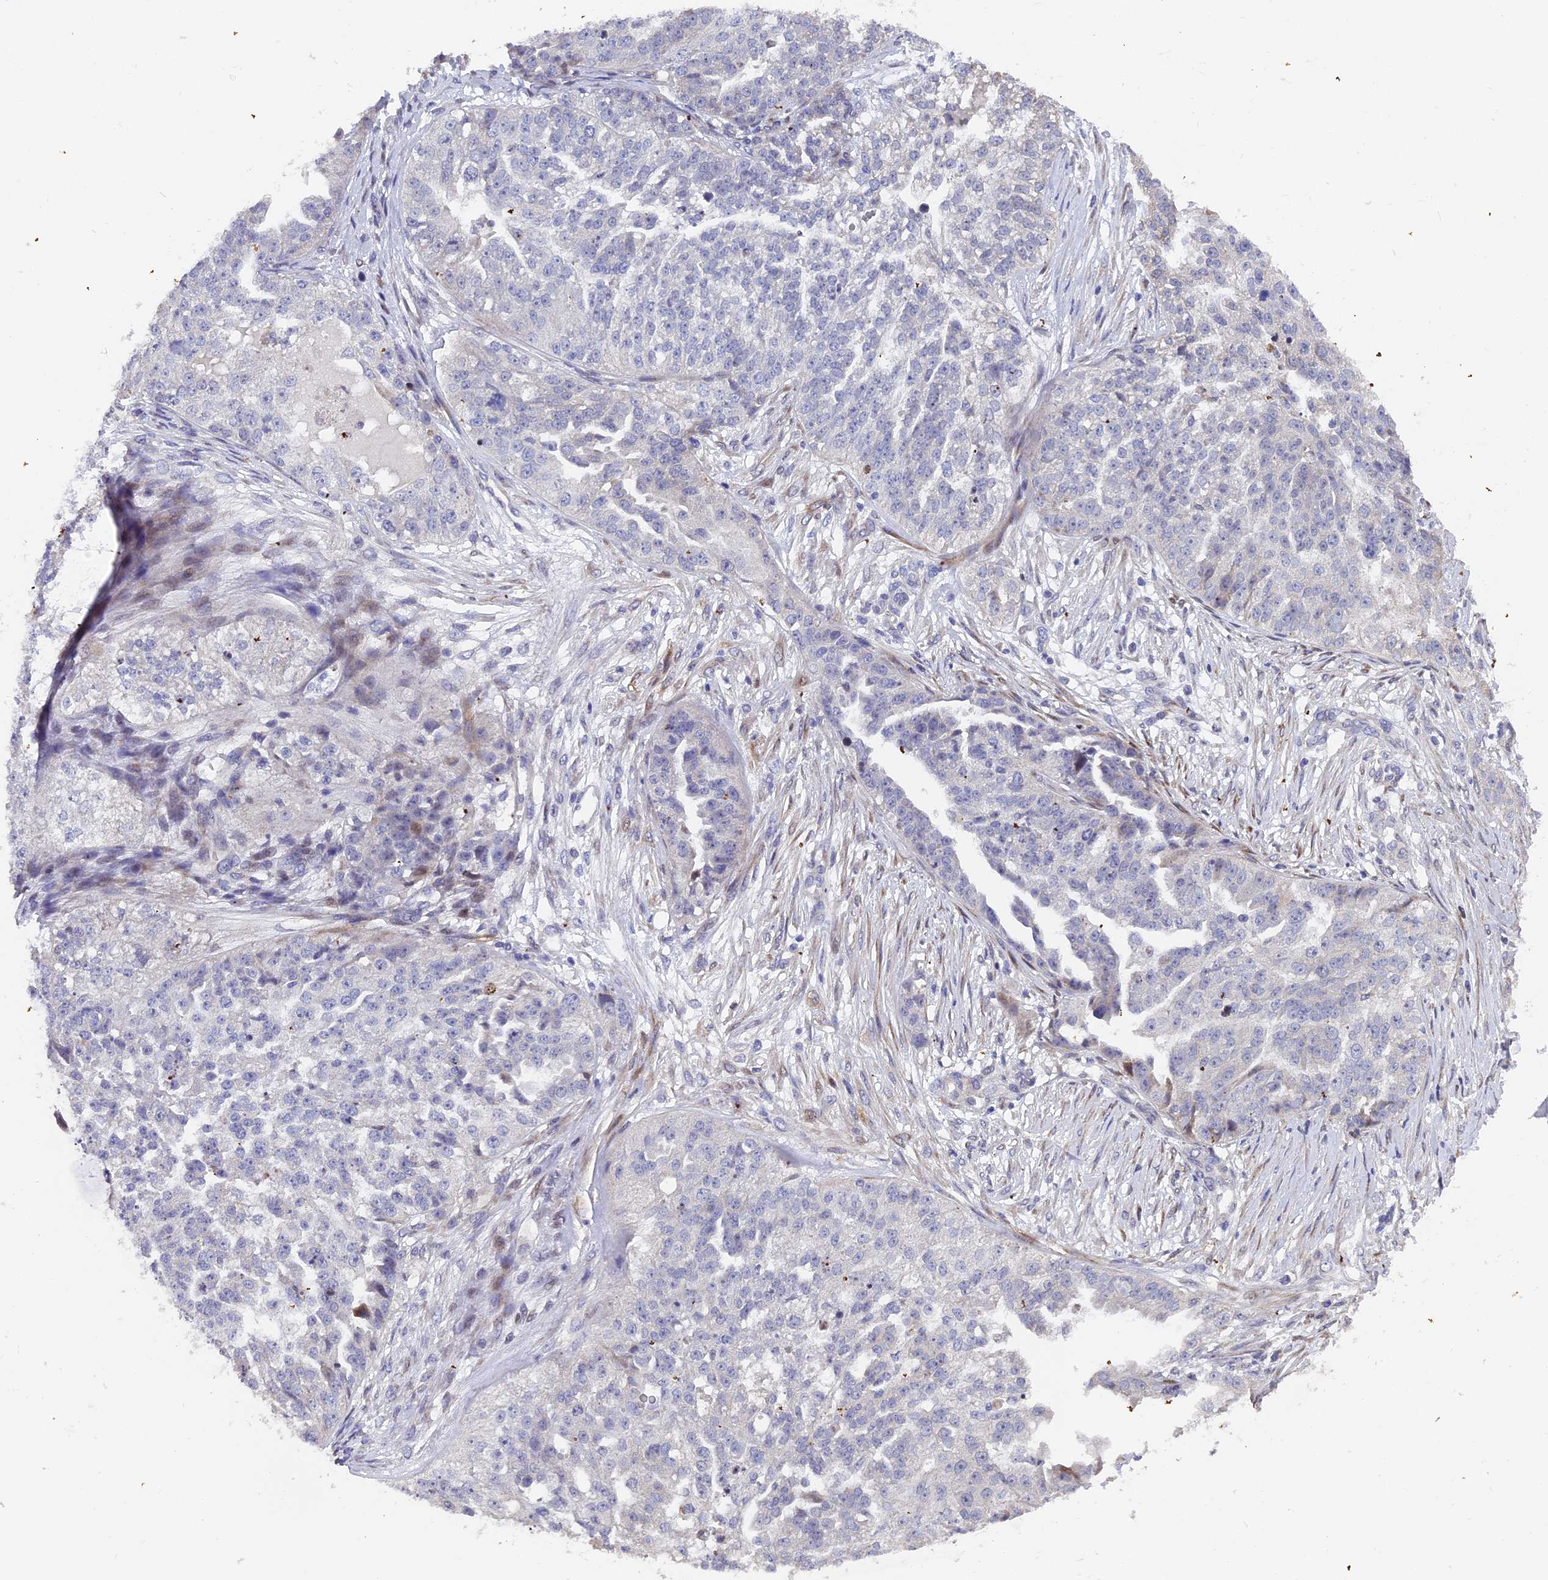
{"staining": {"intensity": "negative", "quantity": "none", "location": "none"}, "tissue": "ovarian cancer", "cell_type": "Tumor cells", "image_type": "cancer", "snomed": [{"axis": "morphology", "description": "Cystadenocarcinoma, serous, NOS"}, {"axis": "topography", "description": "Ovary"}], "caption": "Immunohistochemistry of ovarian cancer shows no expression in tumor cells. (Immunohistochemistry, brightfield microscopy, high magnification).", "gene": "RAB28", "patient": {"sex": "female", "age": 58}}